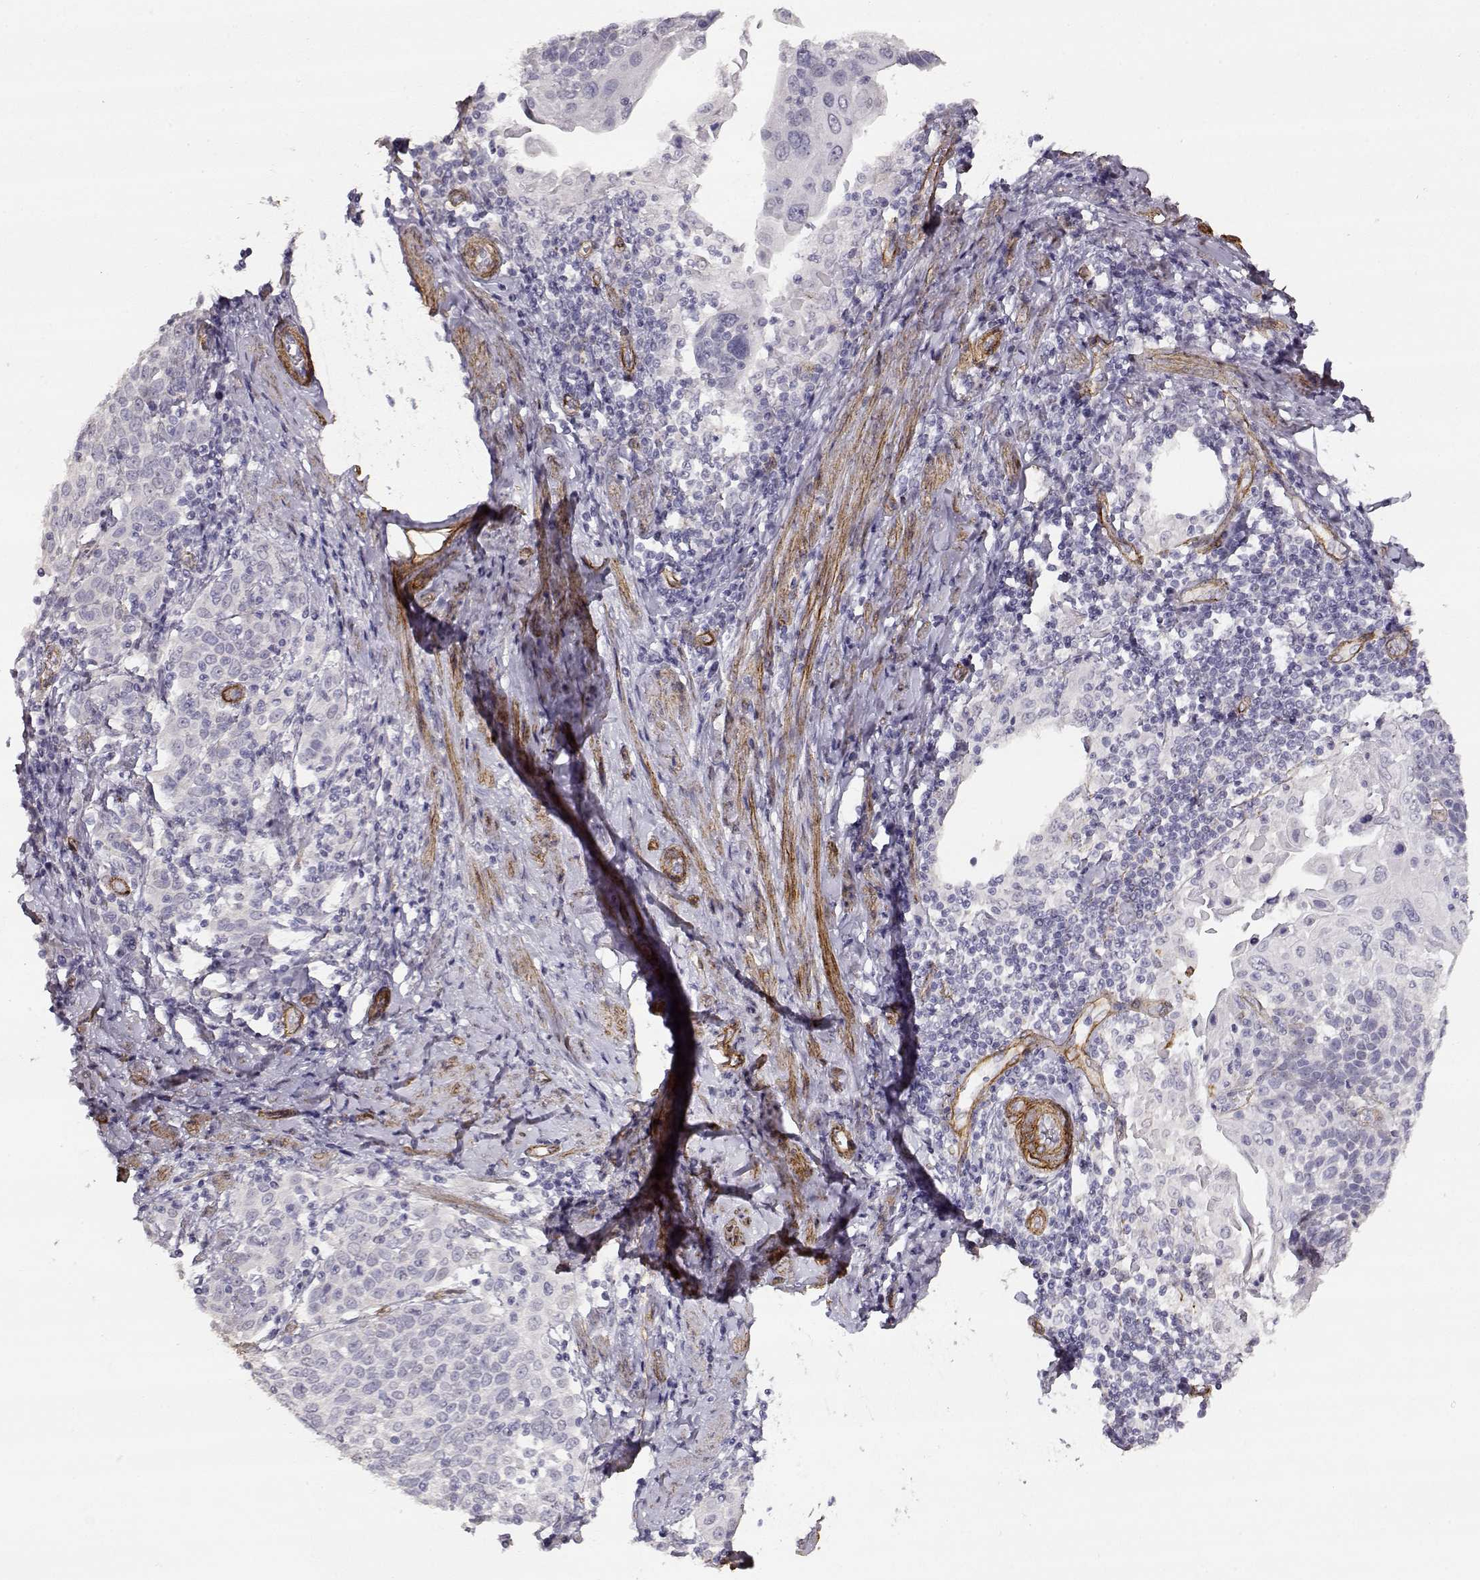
{"staining": {"intensity": "negative", "quantity": "none", "location": "none"}, "tissue": "cervical cancer", "cell_type": "Tumor cells", "image_type": "cancer", "snomed": [{"axis": "morphology", "description": "Squamous cell carcinoma, NOS"}, {"axis": "topography", "description": "Cervix"}], "caption": "DAB immunohistochemical staining of squamous cell carcinoma (cervical) demonstrates no significant expression in tumor cells.", "gene": "LAMC1", "patient": {"sex": "female", "age": 61}}